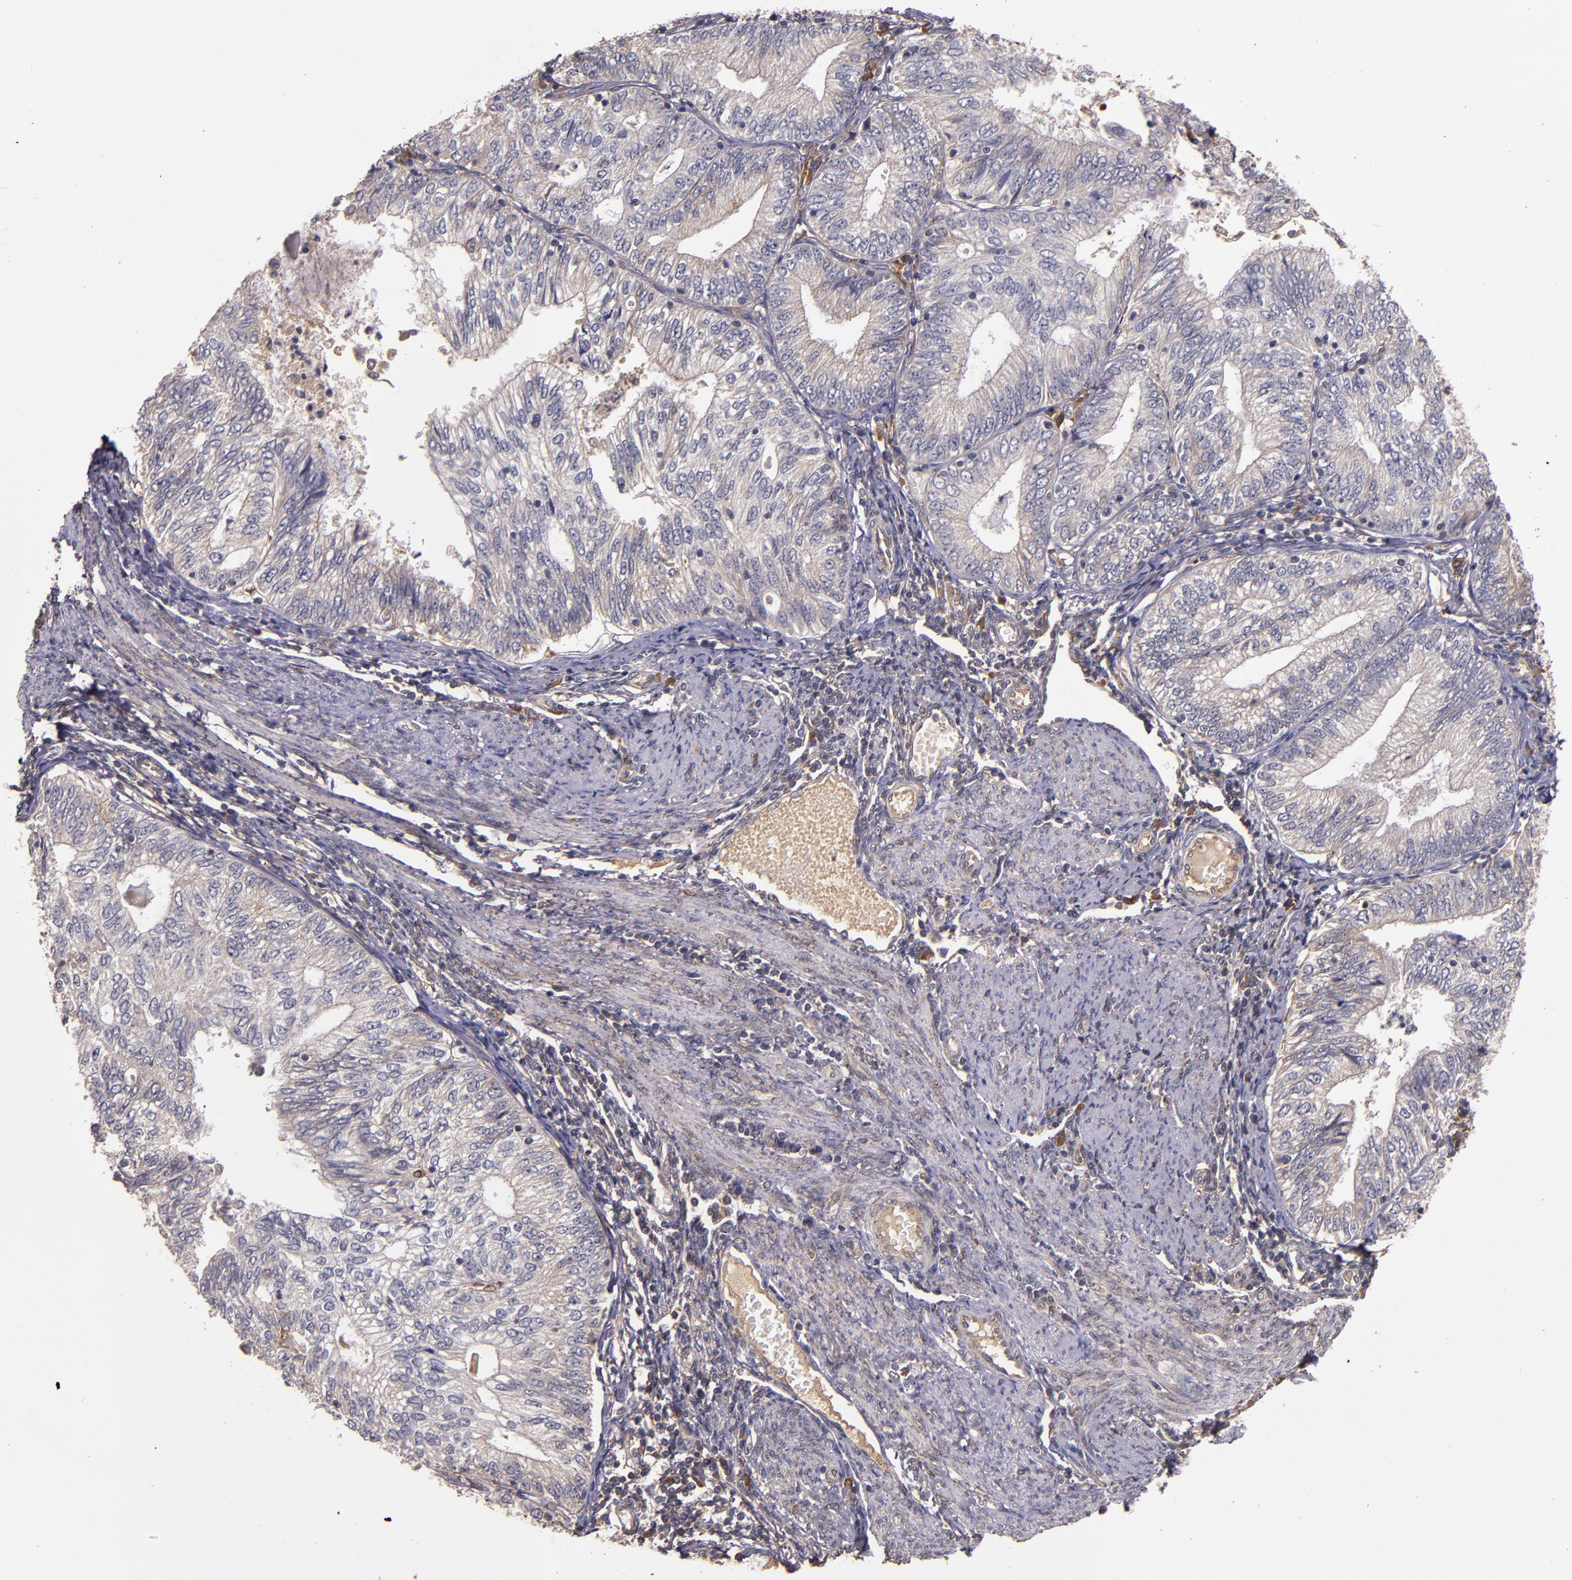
{"staining": {"intensity": "weak", "quantity": ">75%", "location": "cytoplasmic/membranous"}, "tissue": "endometrial cancer", "cell_type": "Tumor cells", "image_type": "cancer", "snomed": [{"axis": "morphology", "description": "Adenocarcinoma, NOS"}, {"axis": "topography", "description": "Endometrium"}], "caption": "Protein staining displays weak cytoplasmic/membranous staining in approximately >75% of tumor cells in endometrial cancer (adenocarcinoma).", "gene": "PRAF2", "patient": {"sex": "female", "age": 69}}